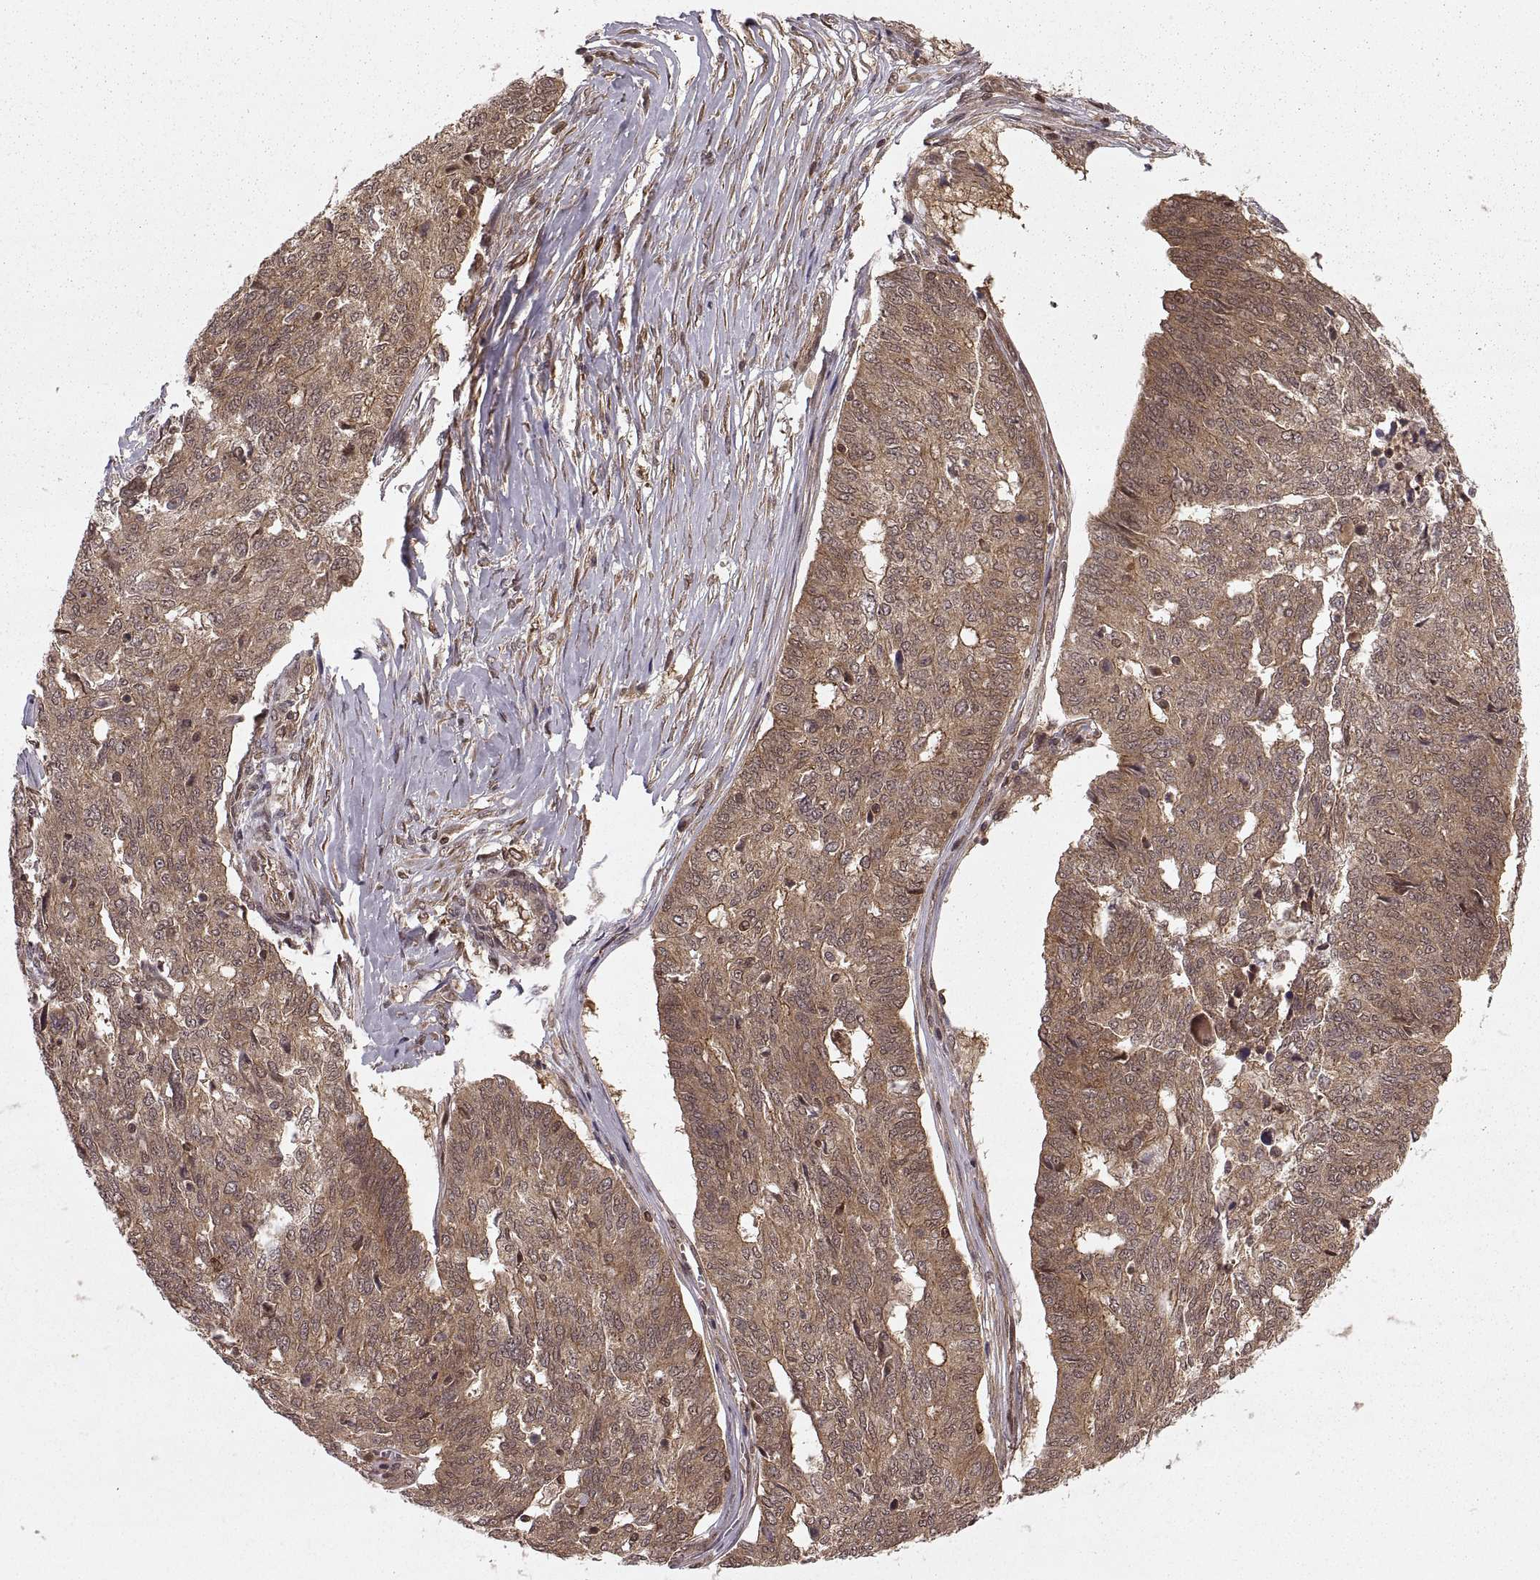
{"staining": {"intensity": "moderate", "quantity": ">75%", "location": "cytoplasmic/membranous"}, "tissue": "ovarian cancer", "cell_type": "Tumor cells", "image_type": "cancer", "snomed": [{"axis": "morphology", "description": "Cystadenocarcinoma, serous, NOS"}, {"axis": "topography", "description": "Ovary"}], "caption": "This photomicrograph reveals immunohistochemistry staining of human ovarian cancer (serous cystadenocarcinoma), with medium moderate cytoplasmic/membranous expression in about >75% of tumor cells.", "gene": "DEDD", "patient": {"sex": "female", "age": 67}}